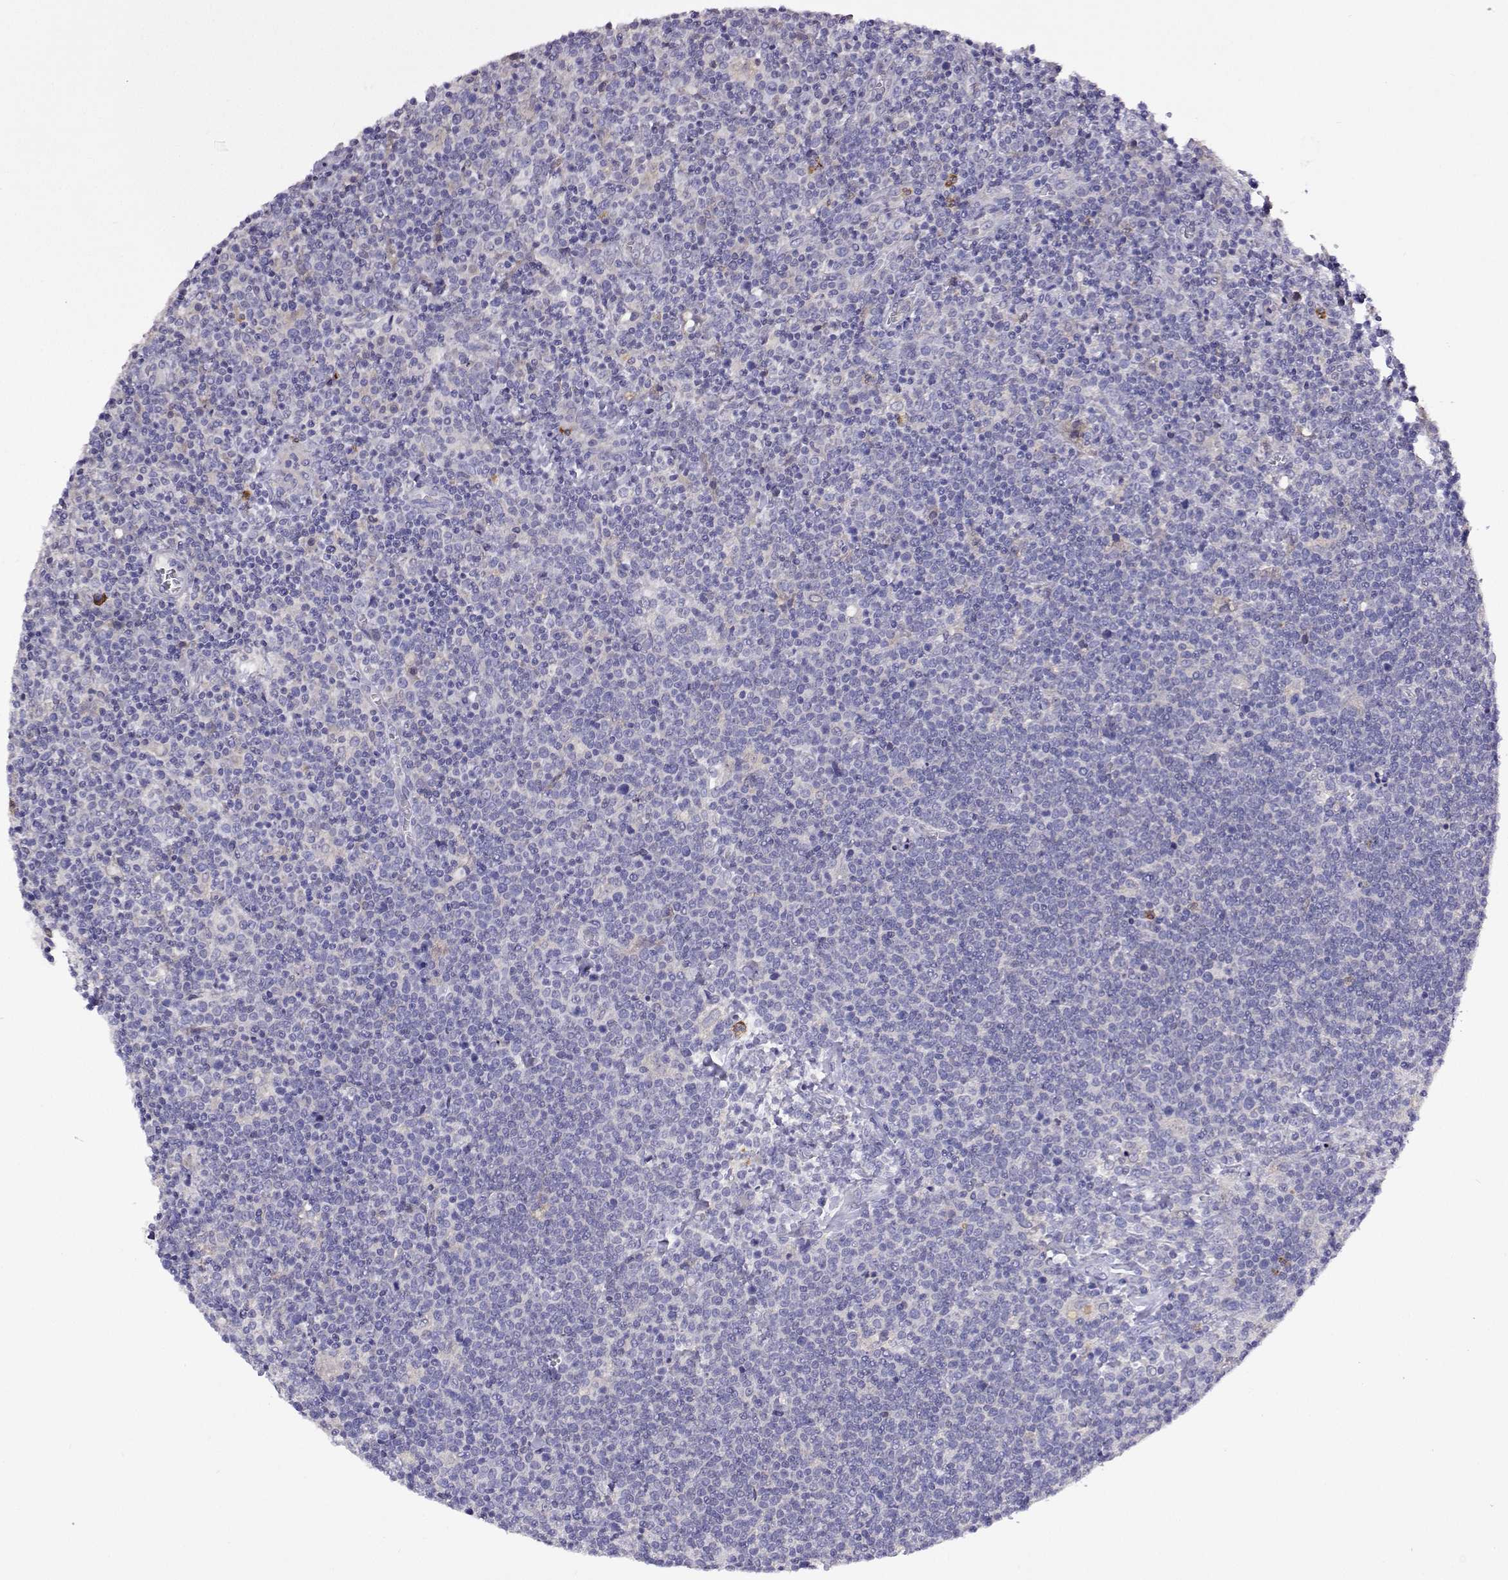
{"staining": {"intensity": "negative", "quantity": "none", "location": "none"}, "tissue": "lymphoma", "cell_type": "Tumor cells", "image_type": "cancer", "snomed": [{"axis": "morphology", "description": "Malignant lymphoma, non-Hodgkin's type, High grade"}, {"axis": "topography", "description": "Lymph node"}], "caption": "The image exhibits no significant positivity in tumor cells of malignant lymphoma, non-Hodgkin's type (high-grade).", "gene": "SULT2A1", "patient": {"sex": "male", "age": 61}}